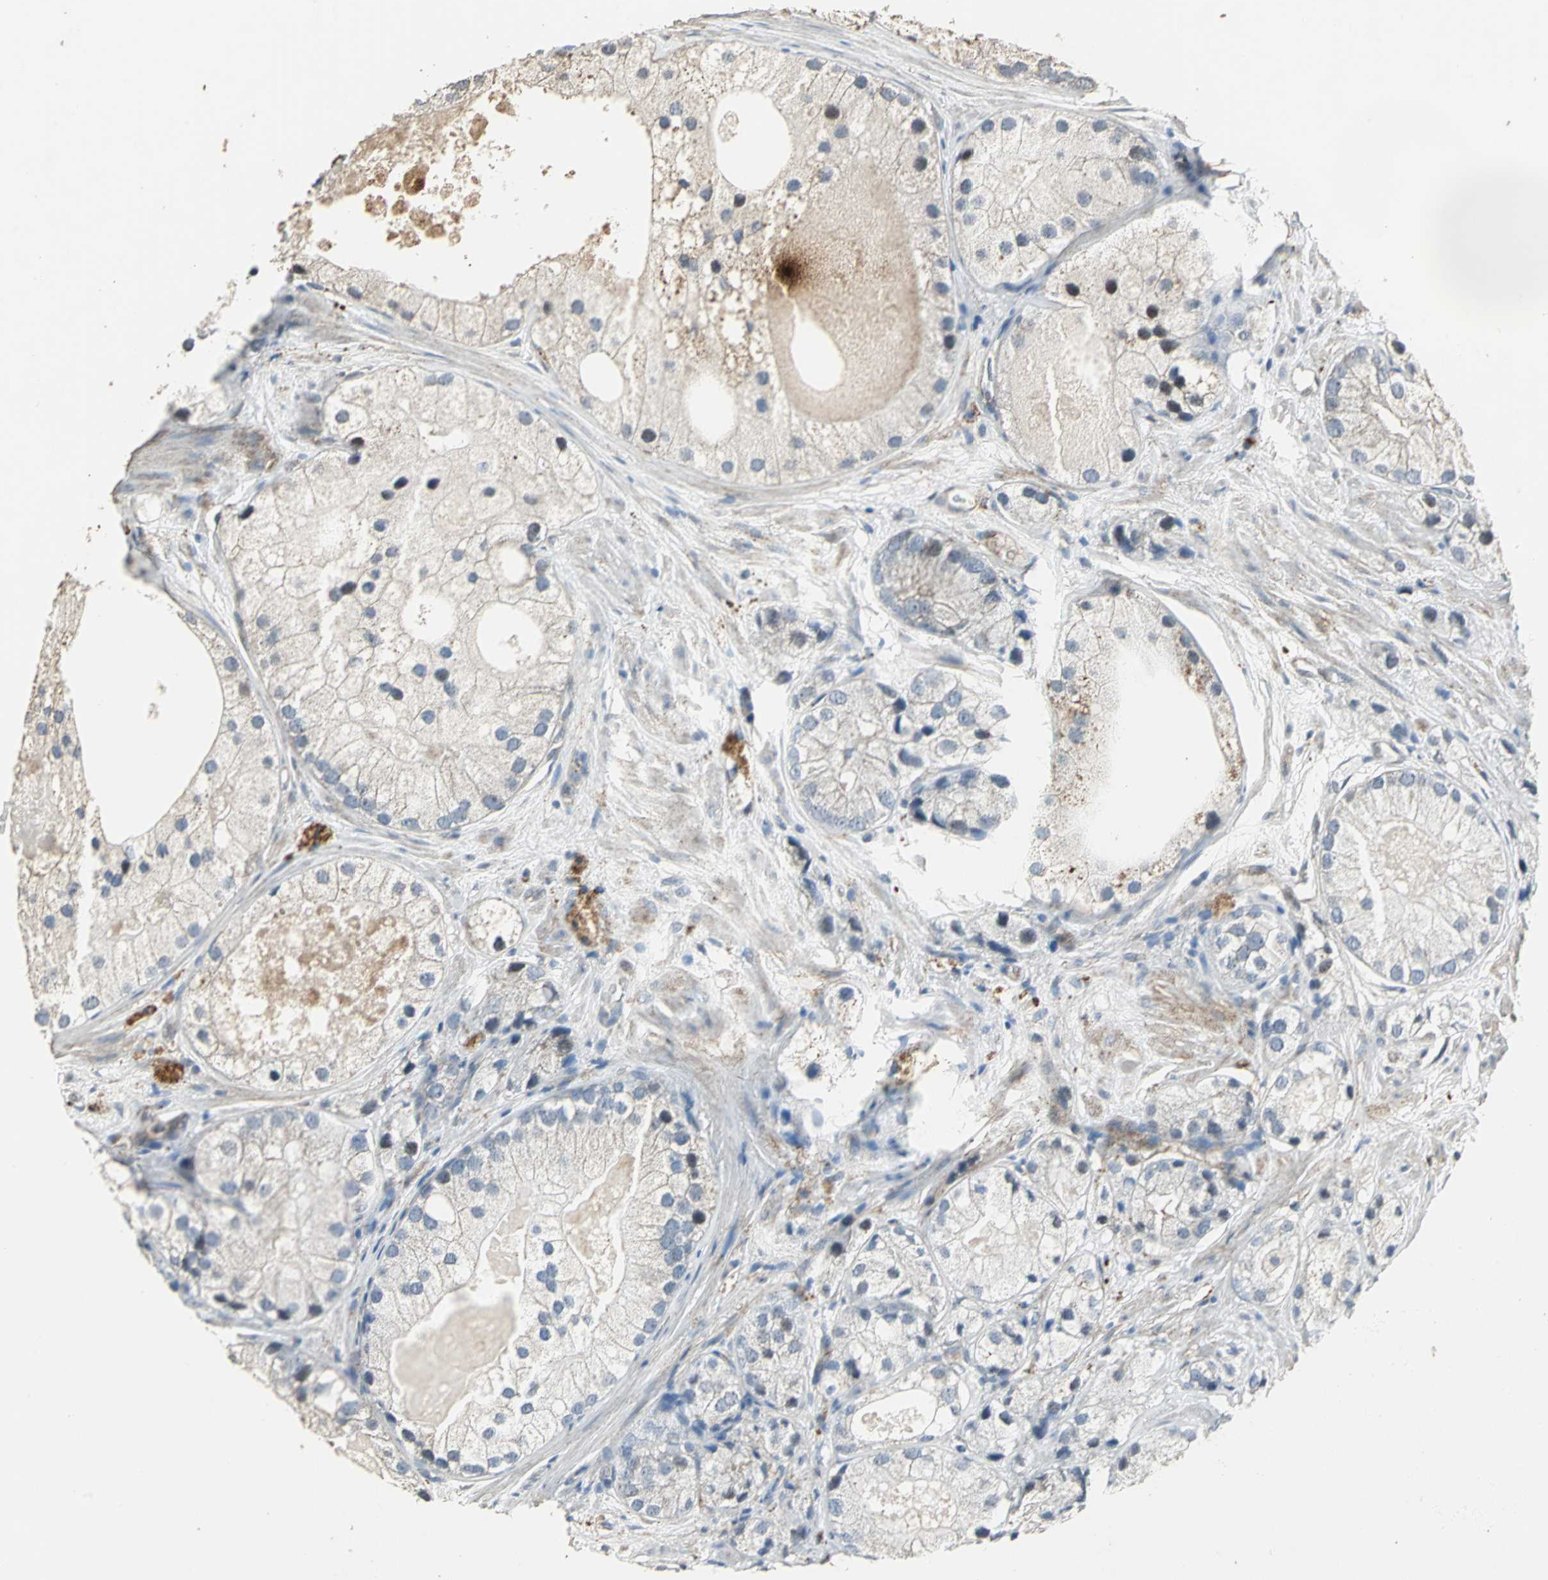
{"staining": {"intensity": "weak", "quantity": "25%-75%", "location": "cytoplasmic/membranous"}, "tissue": "prostate cancer", "cell_type": "Tumor cells", "image_type": "cancer", "snomed": [{"axis": "morphology", "description": "Adenocarcinoma, Low grade"}, {"axis": "topography", "description": "Prostate"}], "caption": "This image reveals immunohistochemistry (IHC) staining of prostate cancer, with low weak cytoplasmic/membranous positivity in about 25%-75% of tumor cells.", "gene": "DNAJB4", "patient": {"sex": "male", "age": 69}}